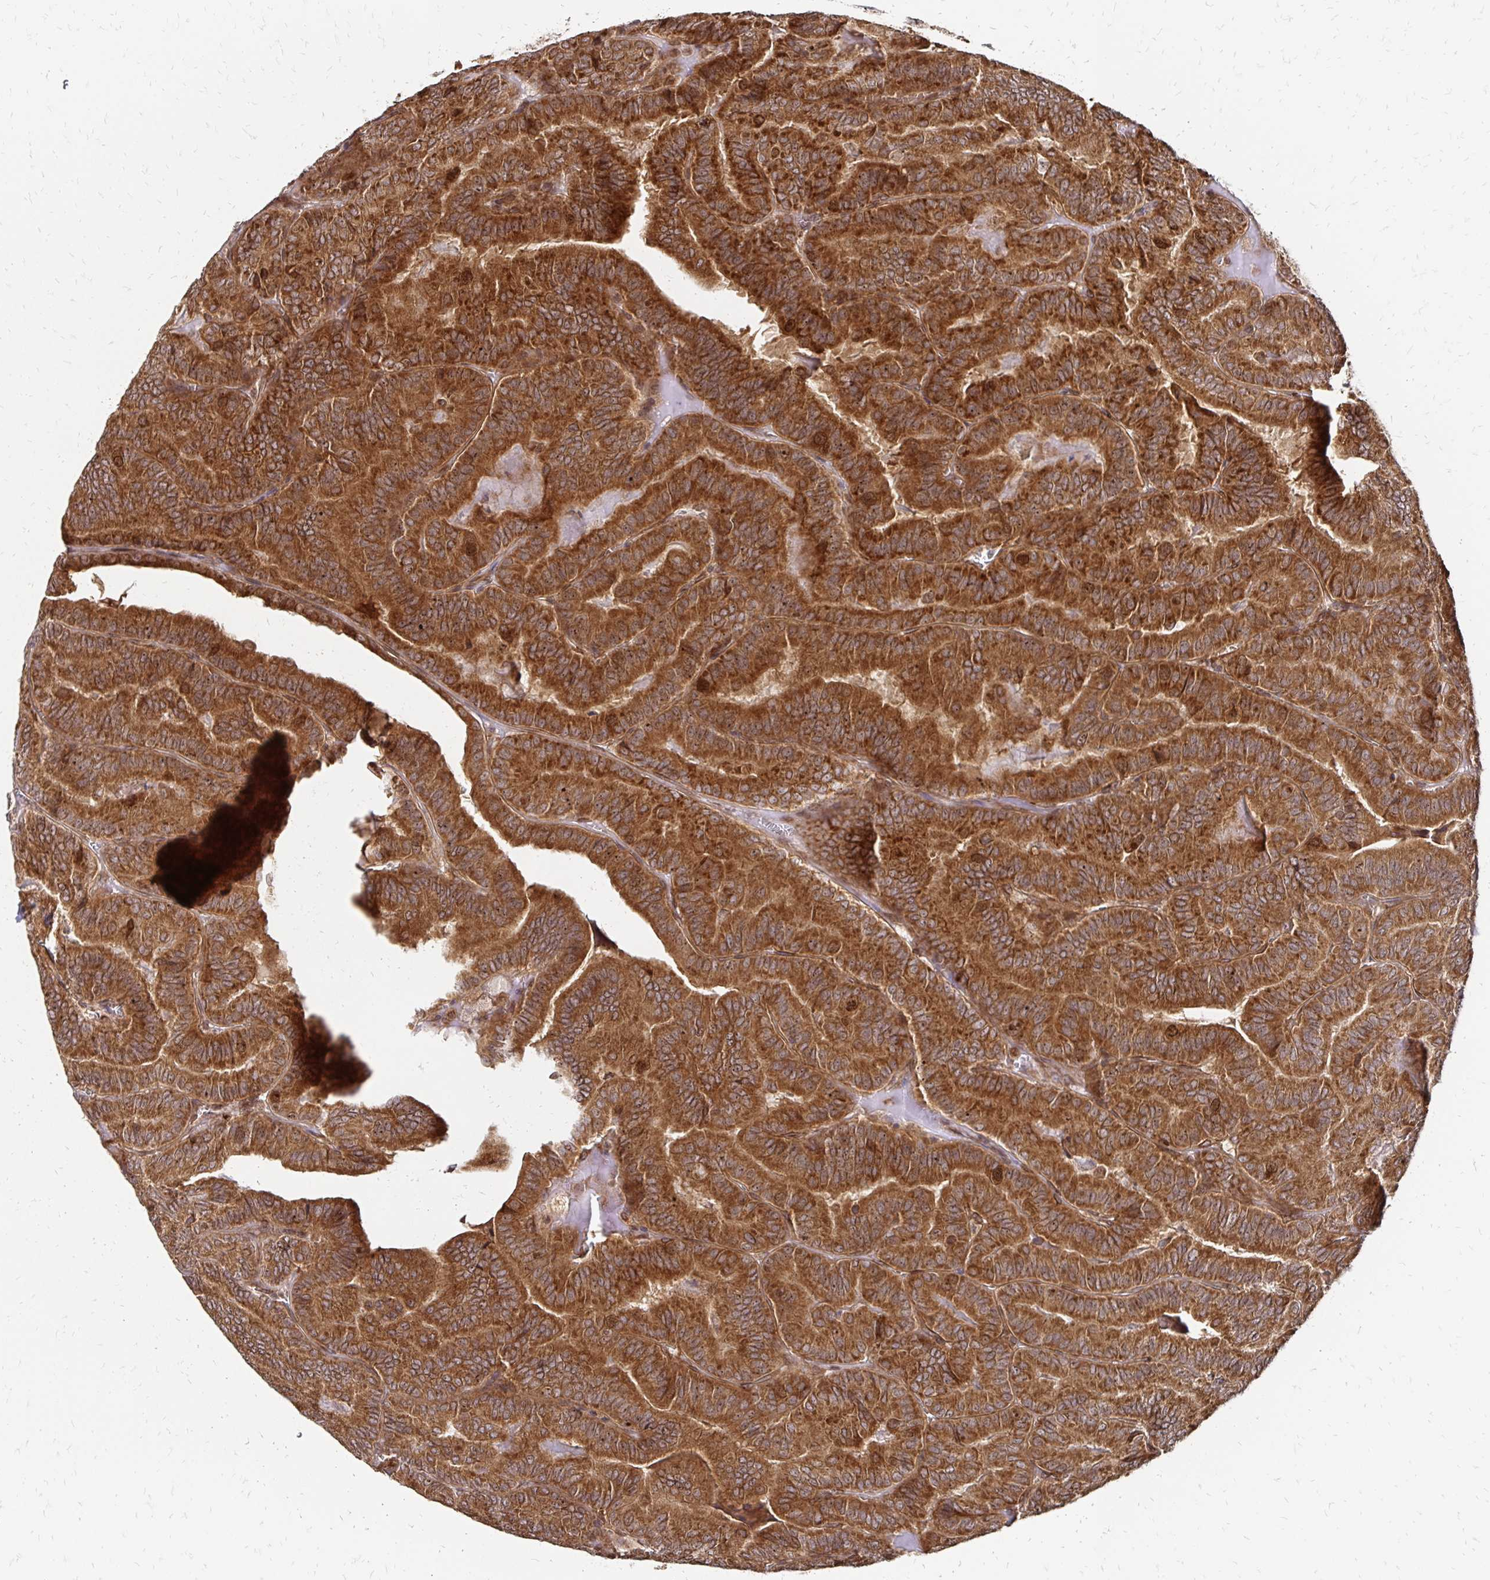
{"staining": {"intensity": "strong", "quantity": ">75%", "location": "cytoplasmic/membranous"}, "tissue": "thyroid cancer", "cell_type": "Tumor cells", "image_type": "cancer", "snomed": [{"axis": "morphology", "description": "Papillary adenocarcinoma, NOS"}, {"axis": "topography", "description": "Thyroid gland"}], "caption": "Tumor cells display strong cytoplasmic/membranous staining in approximately >75% of cells in thyroid cancer (papillary adenocarcinoma). Using DAB (brown) and hematoxylin (blue) stains, captured at high magnification using brightfield microscopy.", "gene": "ZW10", "patient": {"sex": "female", "age": 75}}